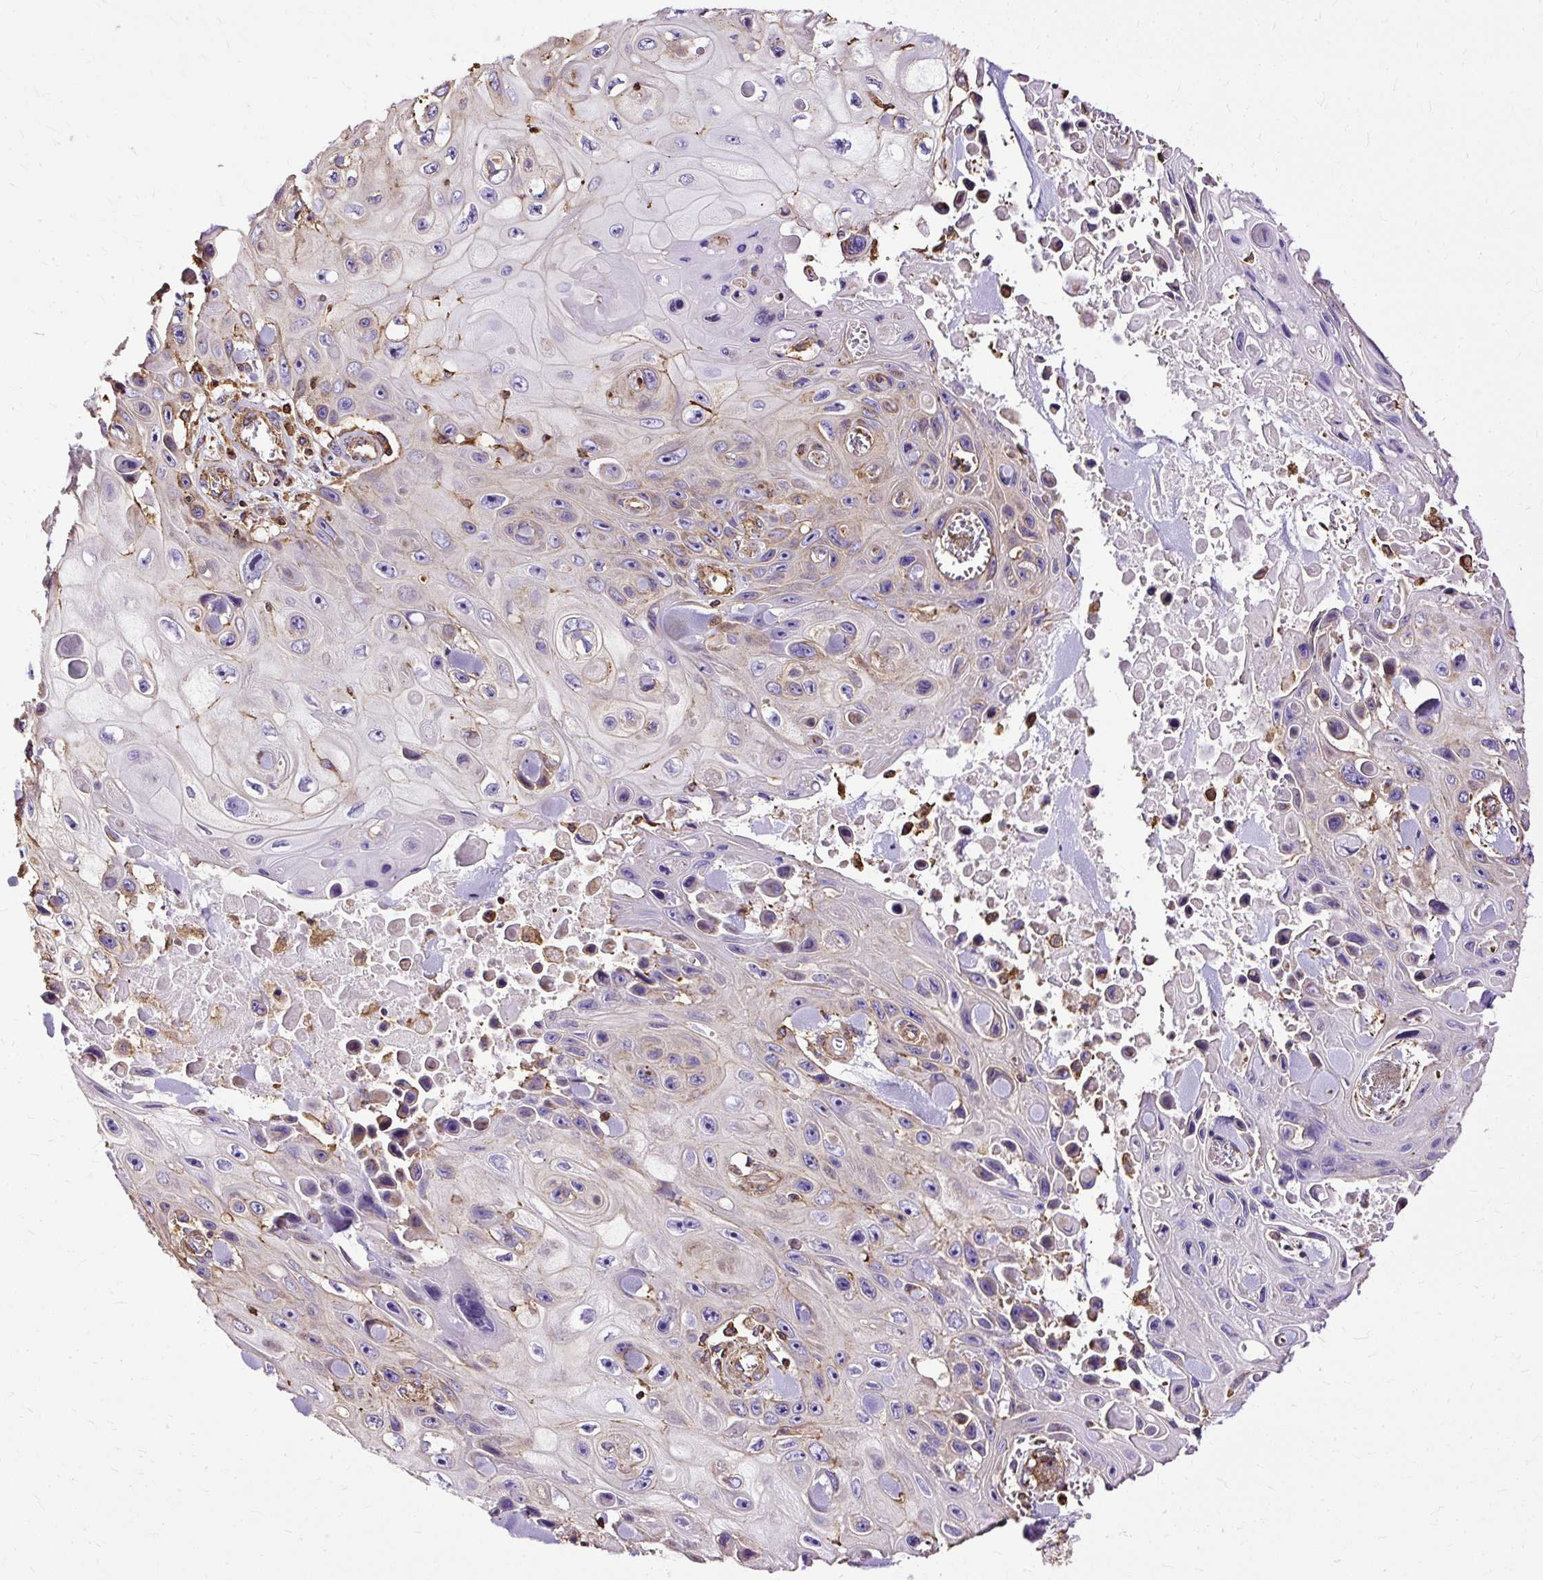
{"staining": {"intensity": "weak", "quantity": "<25%", "location": "cytoplasmic/membranous"}, "tissue": "skin cancer", "cell_type": "Tumor cells", "image_type": "cancer", "snomed": [{"axis": "morphology", "description": "Squamous cell carcinoma, NOS"}, {"axis": "topography", "description": "Skin"}], "caption": "Image shows no significant protein staining in tumor cells of skin squamous cell carcinoma.", "gene": "KLHL11", "patient": {"sex": "male", "age": 82}}